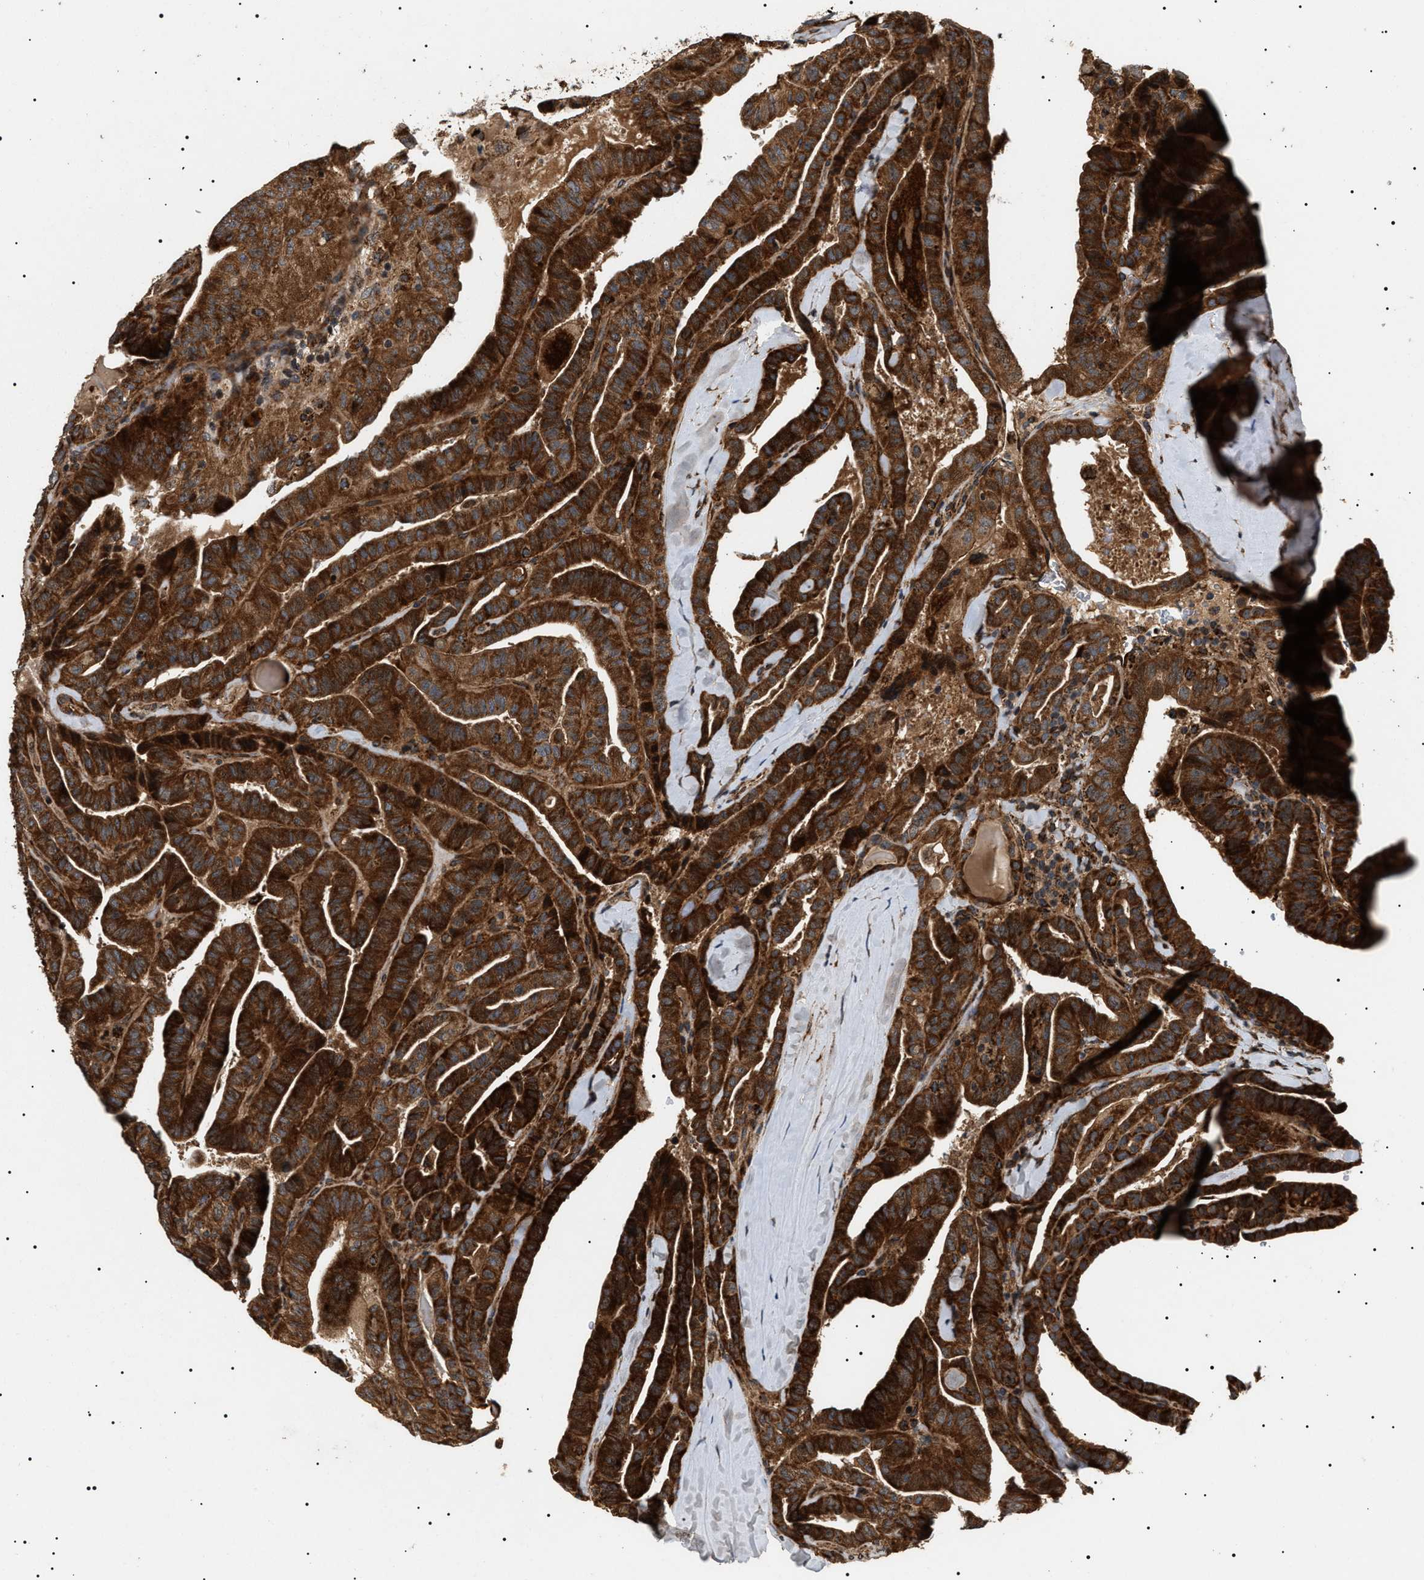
{"staining": {"intensity": "strong", "quantity": ">75%", "location": "cytoplasmic/membranous"}, "tissue": "thyroid cancer", "cell_type": "Tumor cells", "image_type": "cancer", "snomed": [{"axis": "morphology", "description": "Papillary adenocarcinoma, NOS"}, {"axis": "topography", "description": "Thyroid gland"}], "caption": "Immunohistochemical staining of human thyroid papillary adenocarcinoma displays high levels of strong cytoplasmic/membranous positivity in approximately >75% of tumor cells.", "gene": "ZBTB26", "patient": {"sex": "male", "age": 77}}